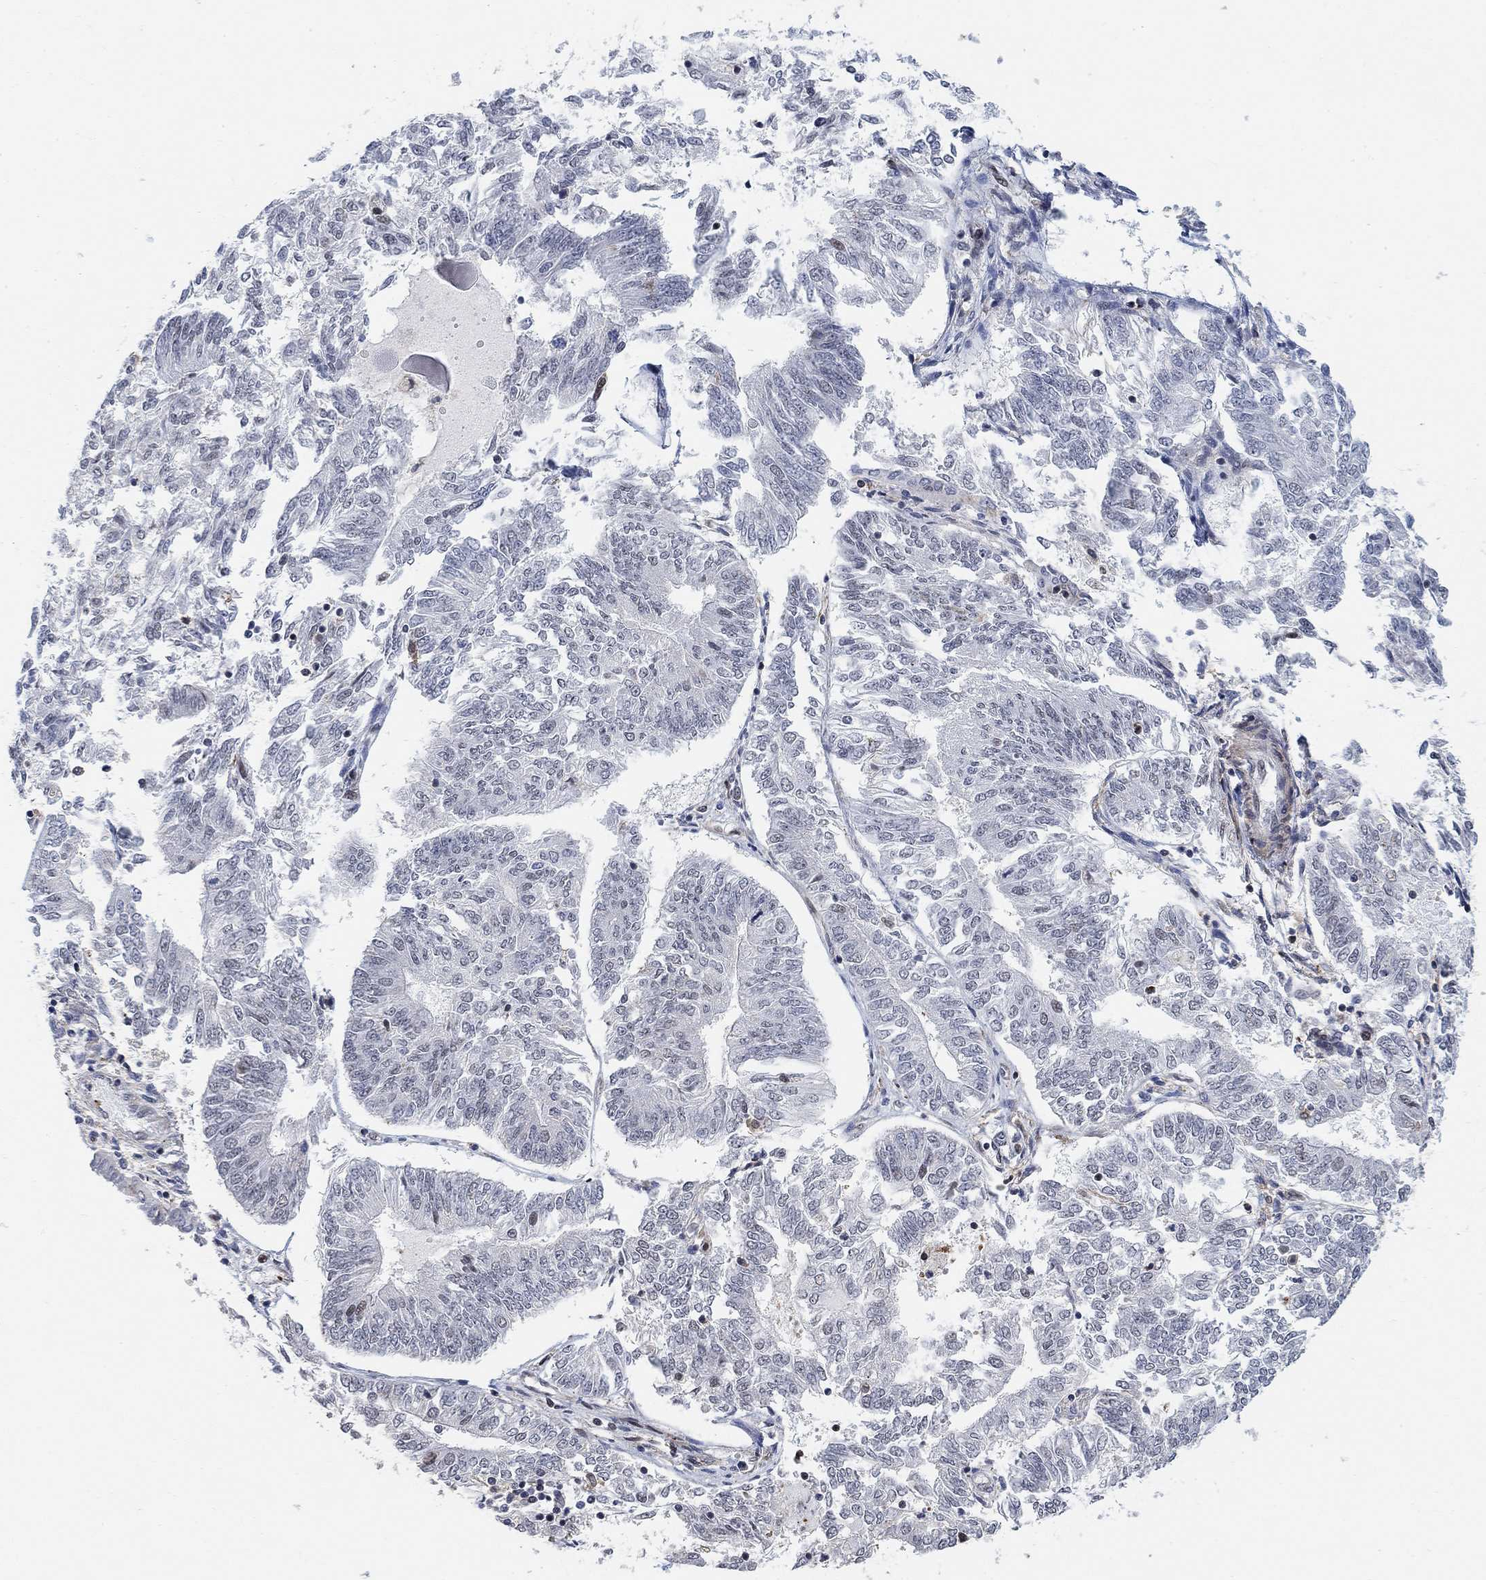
{"staining": {"intensity": "negative", "quantity": "none", "location": "none"}, "tissue": "endometrial cancer", "cell_type": "Tumor cells", "image_type": "cancer", "snomed": [{"axis": "morphology", "description": "Adenocarcinoma, NOS"}, {"axis": "topography", "description": "Endometrium"}], "caption": "A photomicrograph of human endometrial cancer is negative for staining in tumor cells.", "gene": "PWWP2B", "patient": {"sex": "female", "age": 58}}